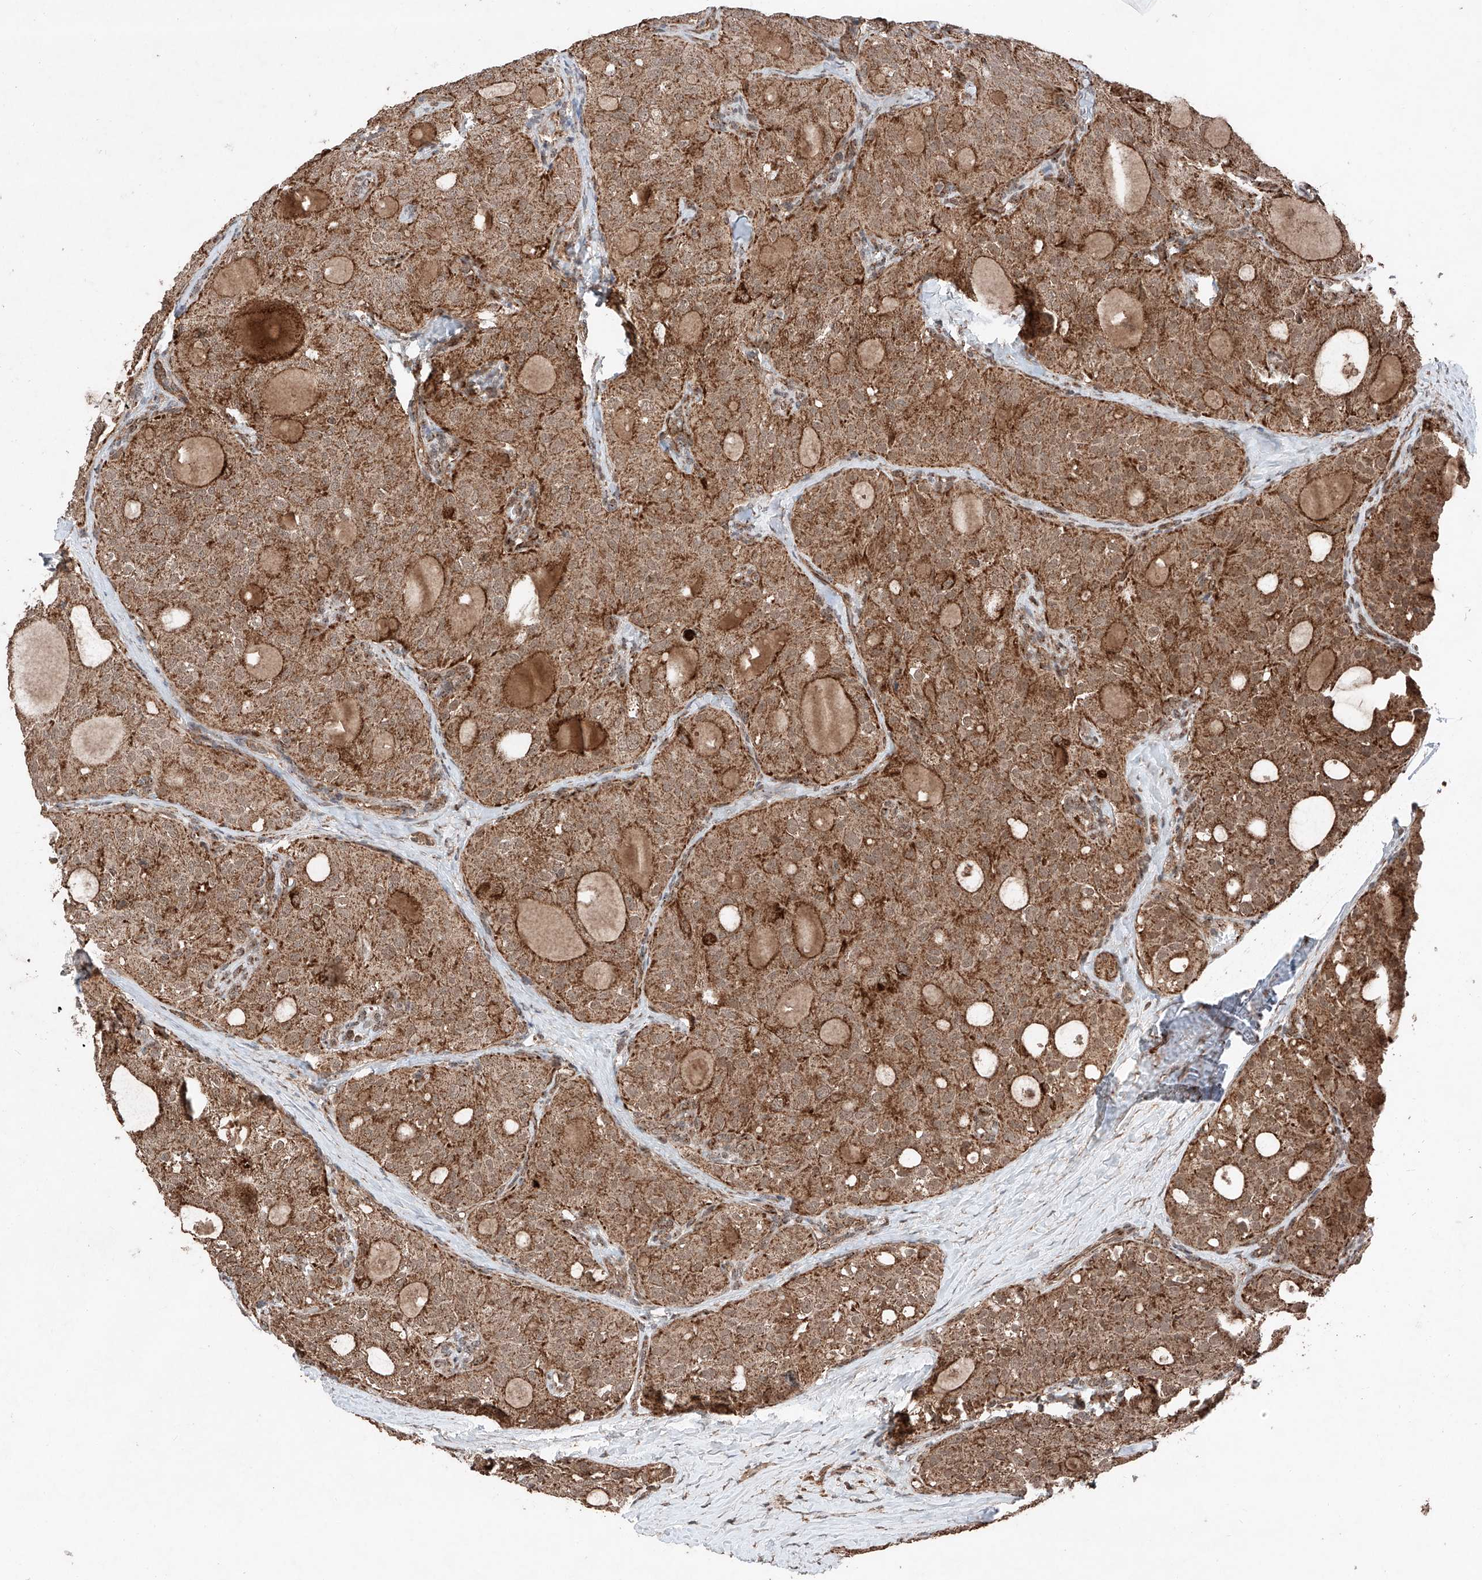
{"staining": {"intensity": "moderate", "quantity": ">75%", "location": "cytoplasmic/membranous"}, "tissue": "thyroid cancer", "cell_type": "Tumor cells", "image_type": "cancer", "snomed": [{"axis": "morphology", "description": "Follicular adenoma carcinoma, NOS"}, {"axis": "topography", "description": "Thyroid gland"}], "caption": "Immunohistochemistry (DAB) staining of thyroid follicular adenoma carcinoma exhibits moderate cytoplasmic/membranous protein positivity in approximately >75% of tumor cells.", "gene": "ZSCAN29", "patient": {"sex": "male", "age": 75}}